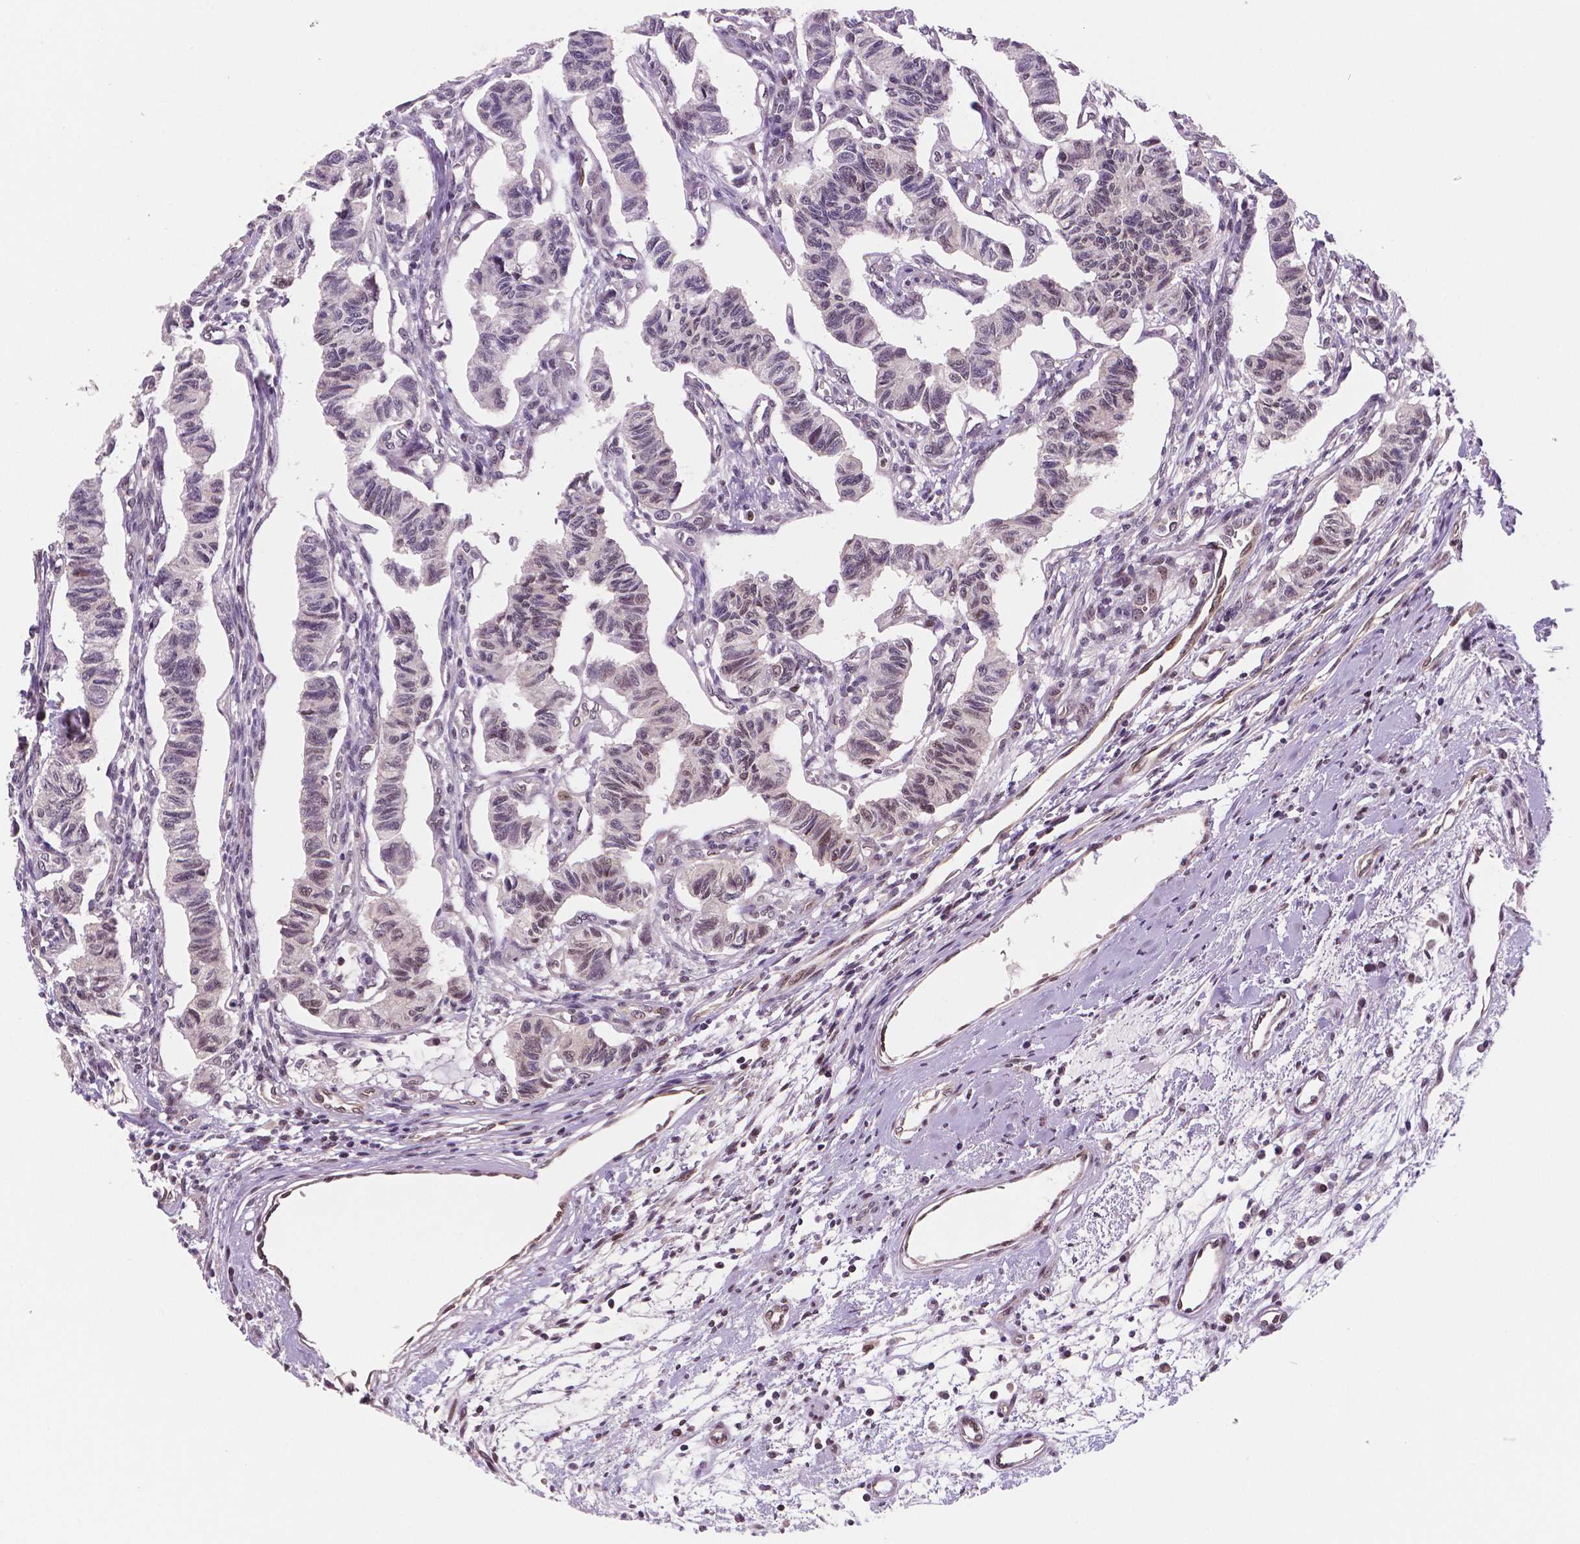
{"staining": {"intensity": "negative", "quantity": "none", "location": "none"}, "tissue": "carcinoid", "cell_type": "Tumor cells", "image_type": "cancer", "snomed": [{"axis": "morphology", "description": "Carcinoid, malignant, NOS"}, {"axis": "topography", "description": "Kidney"}], "caption": "An IHC histopathology image of carcinoid is shown. There is no staining in tumor cells of carcinoid.", "gene": "STAT3", "patient": {"sex": "female", "age": 41}}